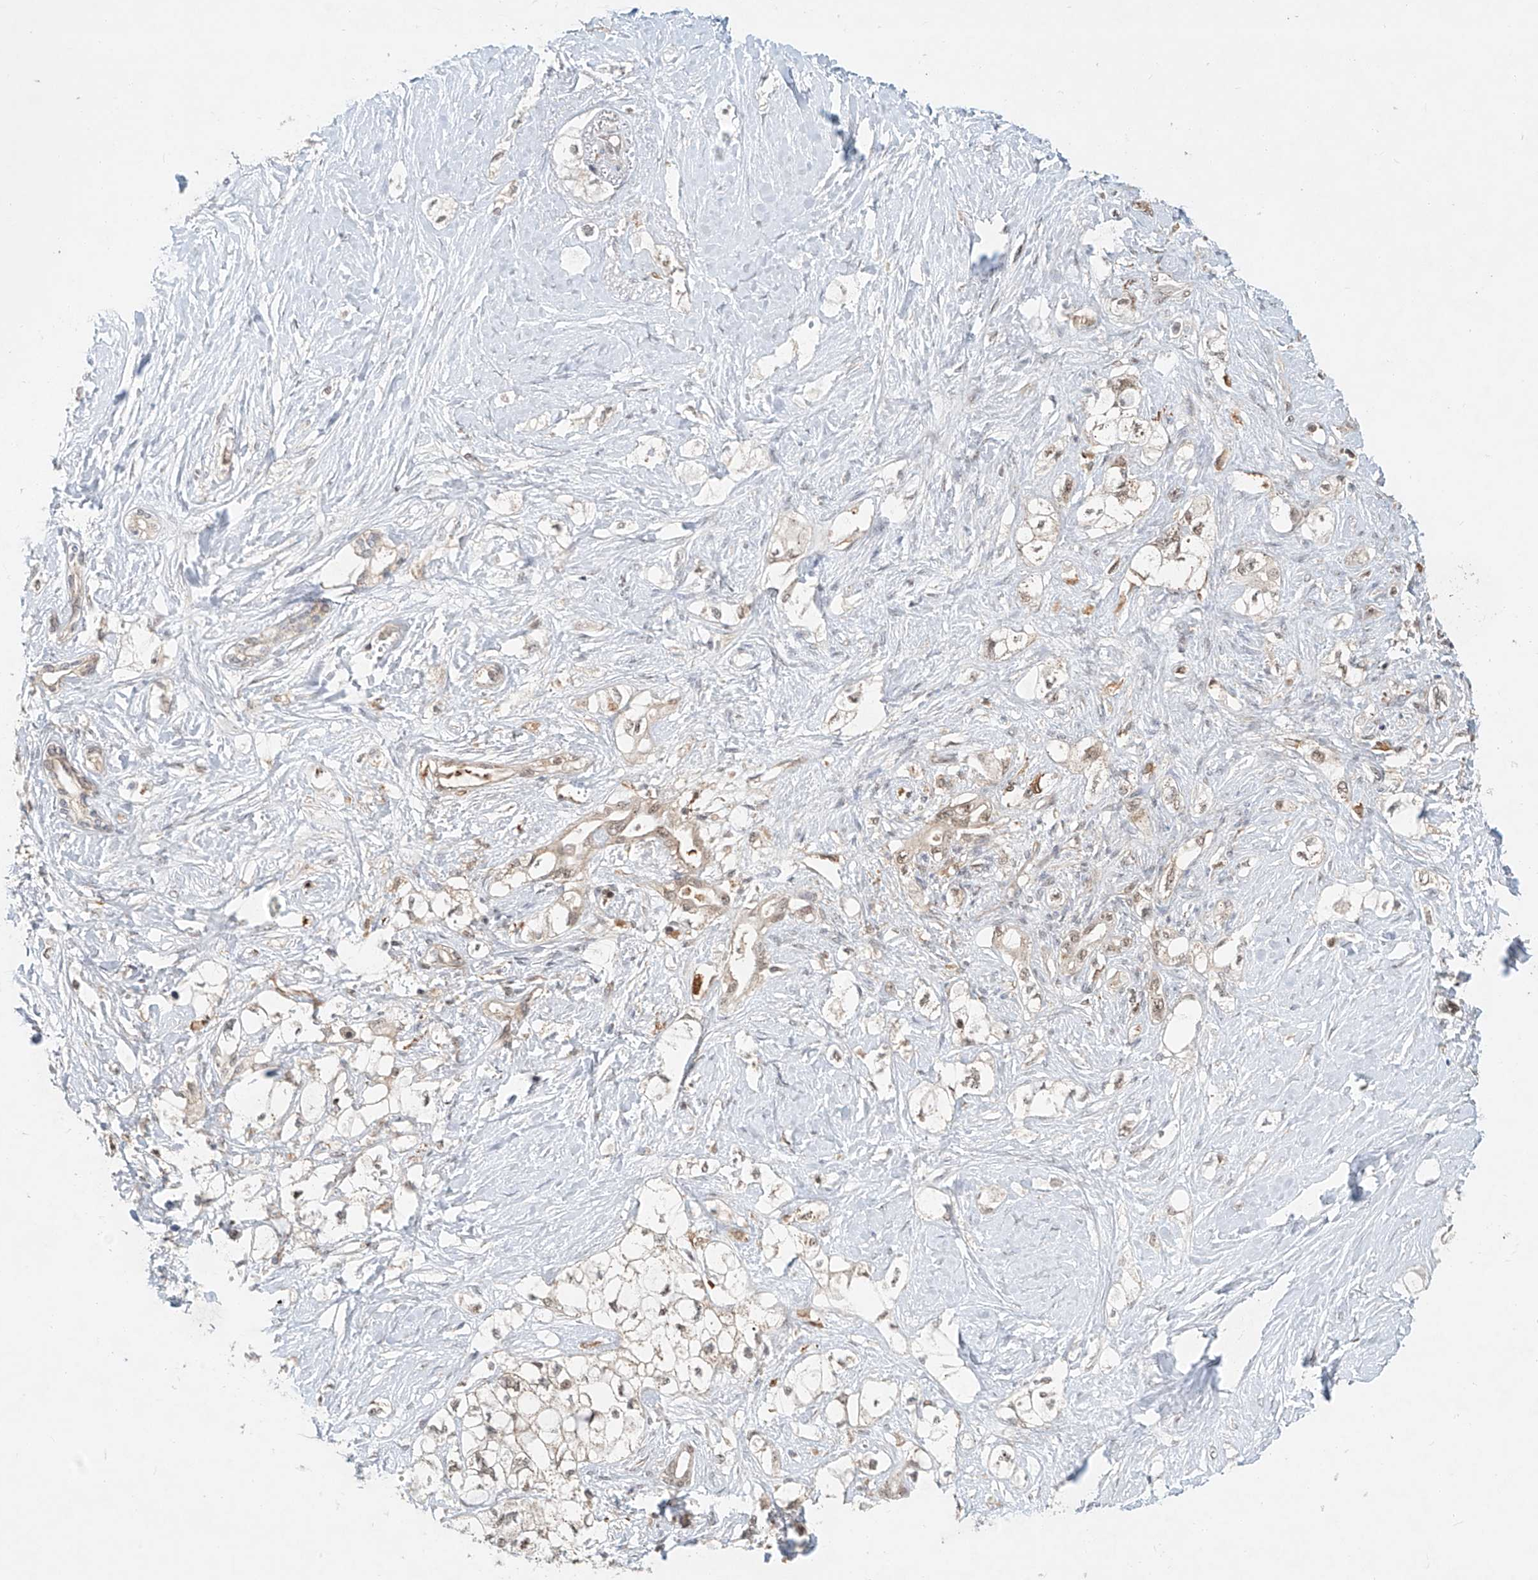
{"staining": {"intensity": "weak", "quantity": ">75%", "location": "nuclear"}, "tissue": "pancreatic cancer", "cell_type": "Tumor cells", "image_type": "cancer", "snomed": [{"axis": "morphology", "description": "Adenocarcinoma, NOS"}, {"axis": "topography", "description": "Pancreas"}], "caption": "Tumor cells exhibit low levels of weak nuclear expression in approximately >75% of cells in adenocarcinoma (pancreatic).", "gene": "SYTL3", "patient": {"sex": "male", "age": 70}}